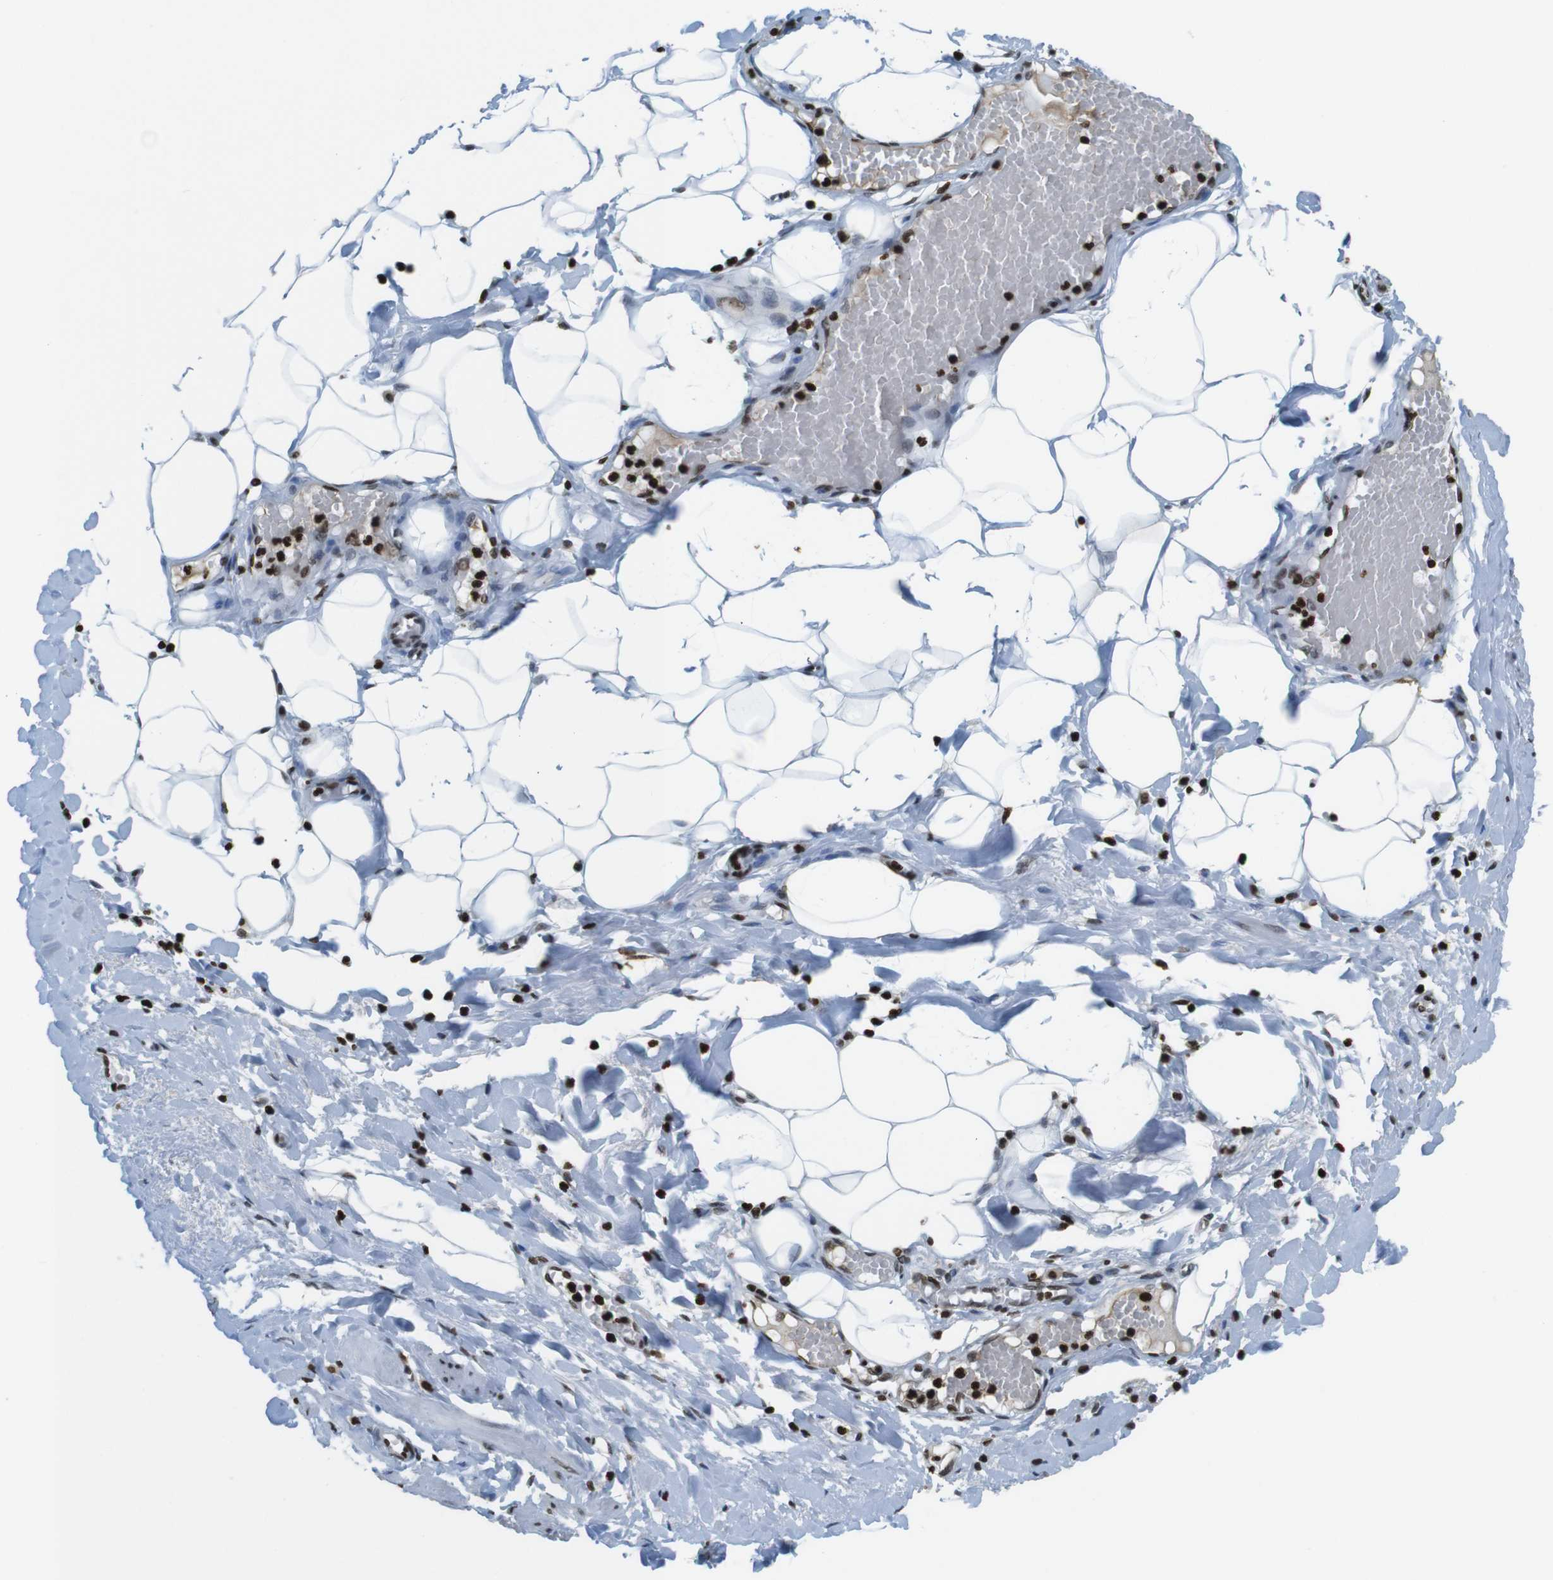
{"staining": {"intensity": "strong", "quantity": ">75%", "location": "nuclear"}, "tissue": "adipose tissue", "cell_type": "Adipocytes", "image_type": "normal", "snomed": [{"axis": "morphology", "description": "Normal tissue, NOS"}, {"axis": "topography", "description": "Soft tissue"}, {"axis": "topography", "description": "Vascular tissue"}], "caption": "Adipose tissue stained with DAB immunohistochemistry shows high levels of strong nuclear positivity in approximately >75% of adipocytes.", "gene": "H2AC8", "patient": {"sex": "female", "age": 35}}